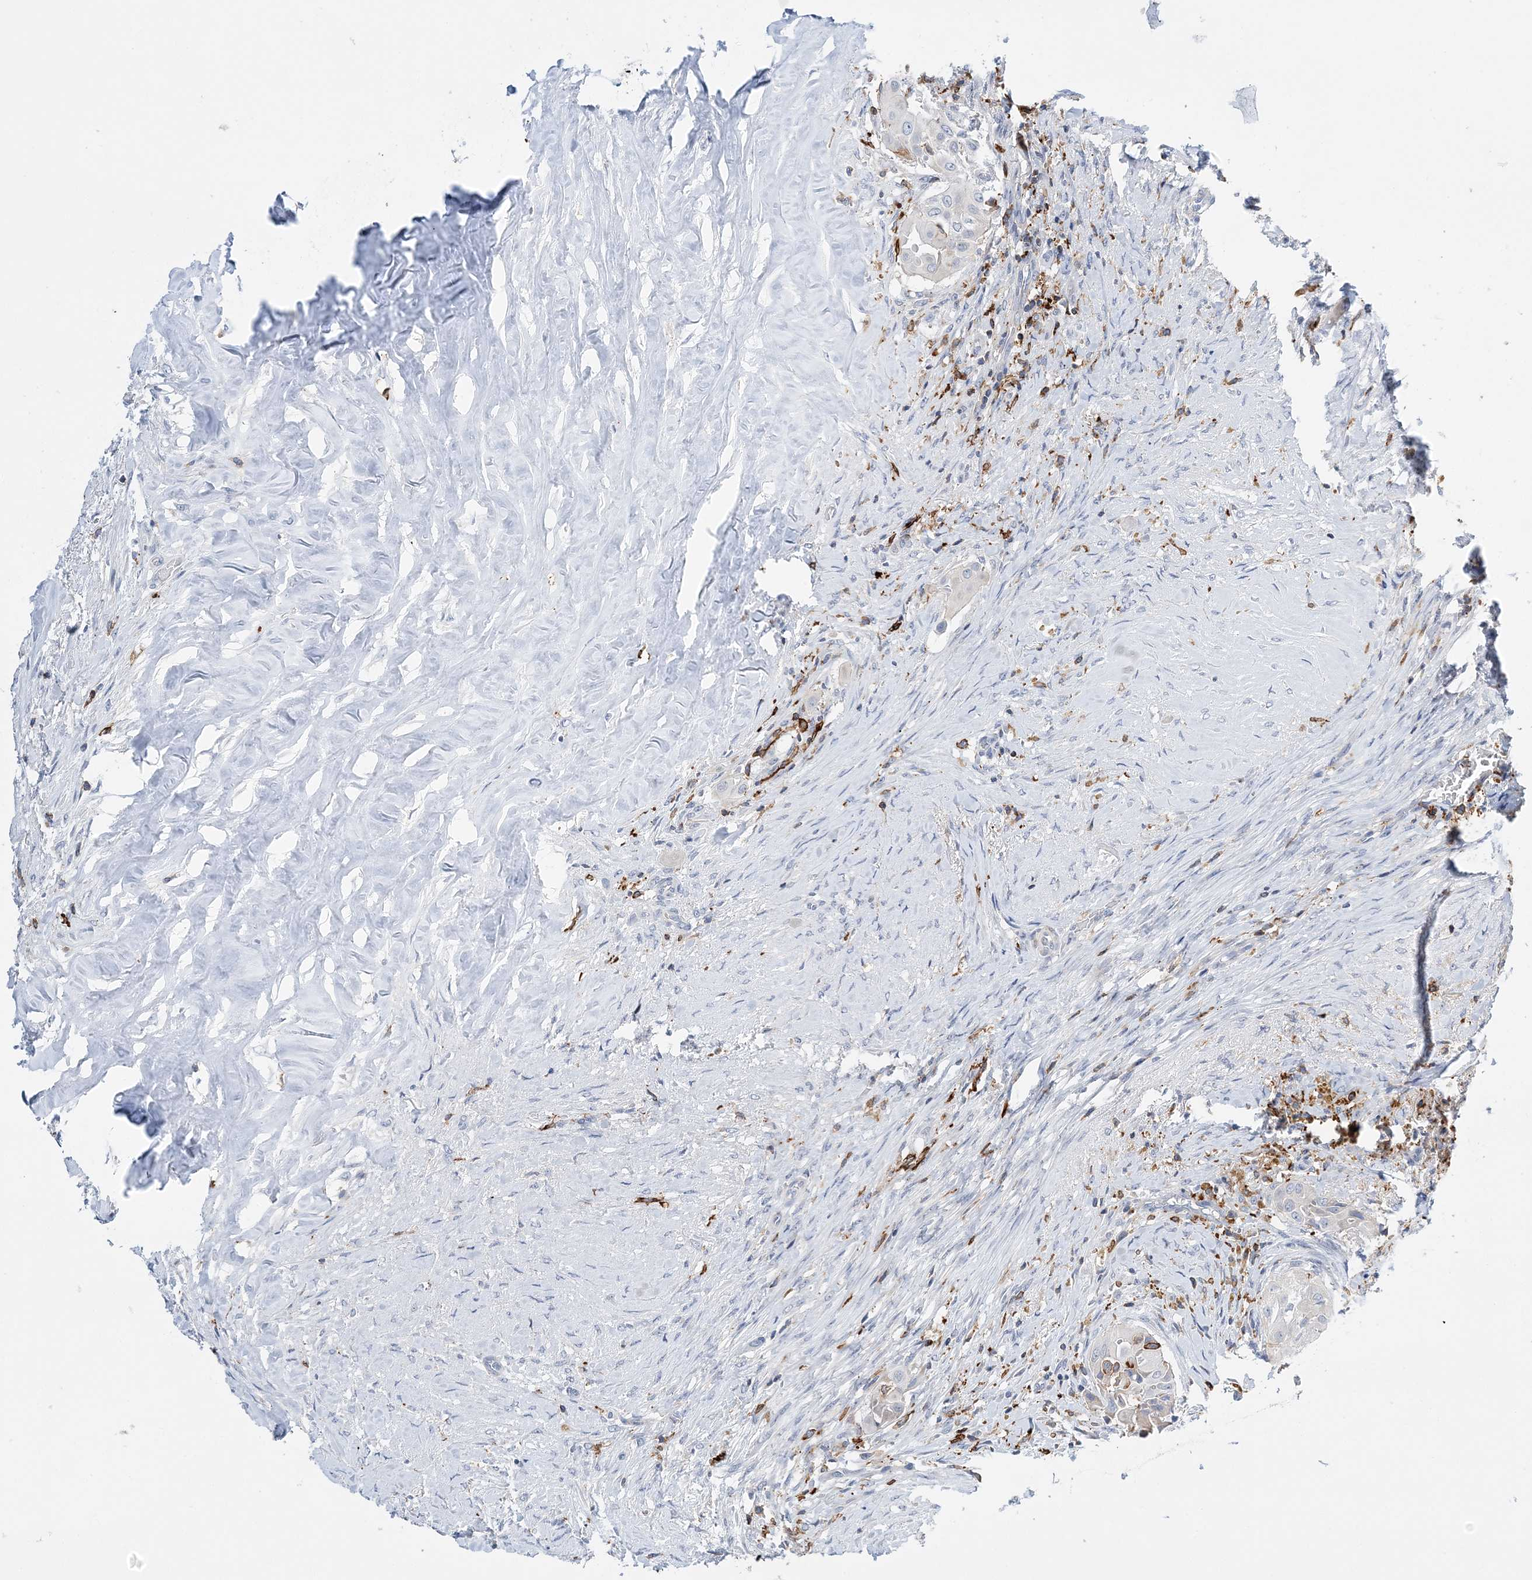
{"staining": {"intensity": "negative", "quantity": "none", "location": "none"}, "tissue": "thyroid cancer", "cell_type": "Tumor cells", "image_type": "cancer", "snomed": [{"axis": "morphology", "description": "Papillary adenocarcinoma, NOS"}, {"axis": "topography", "description": "Thyroid gland"}], "caption": "Micrograph shows no protein staining in tumor cells of papillary adenocarcinoma (thyroid) tissue.", "gene": "PRMT9", "patient": {"sex": "female", "age": 59}}